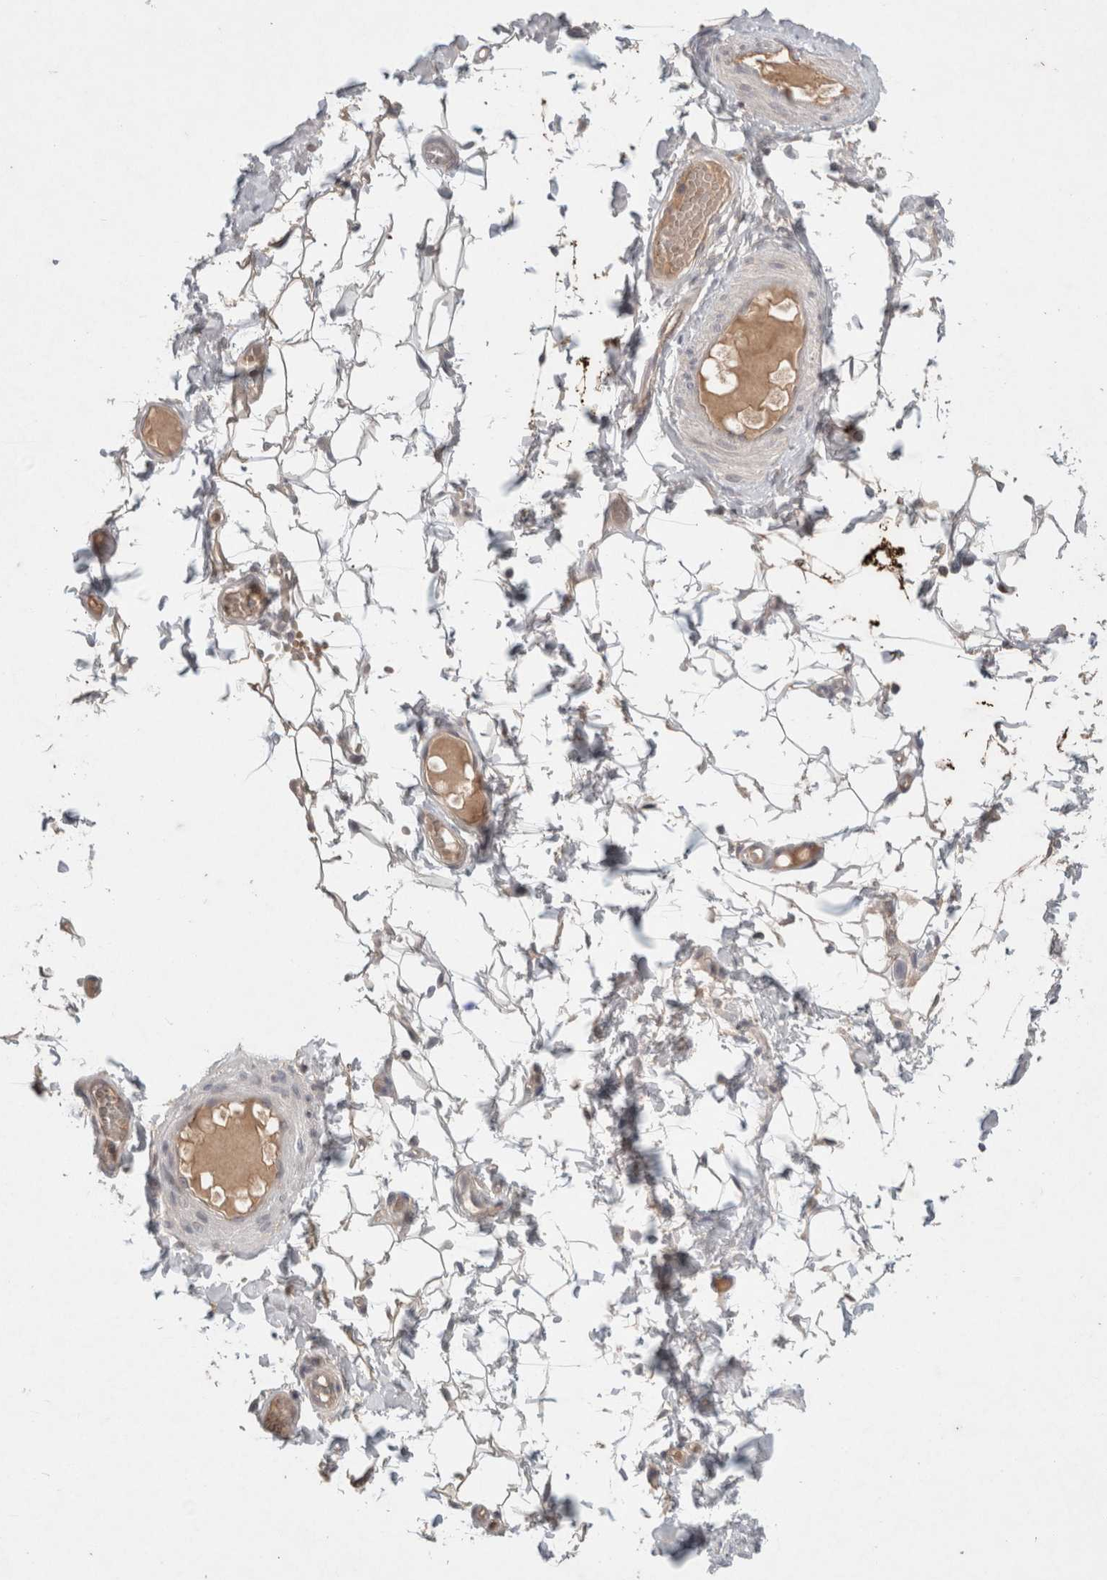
{"staining": {"intensity": "negative", "quantity": "none", "location": "none"}, "tissue": "adipose tissue", "cell_type": "Adipocytes", "image_type": "normal", "snomed": [{"axis": "morphology", "description": "Normal tissue, NOS"}, {"axis": "topography", "description": "Adipose tissue"}, {"axis": "topography", "description": "Vascular tissue"}, {"axis": "topography", "description": "Peripheral nerve tissue"}], "caption": "Adipocytes show no significant protein expression in benign adipose tissue. (DAB (3,3'-diaminobenzidine) immunohistochemistry visualized using brightfield microscopy, high magnification).", "gene": "RASAL2", "patient": {"sex": "male", "age": 25}}